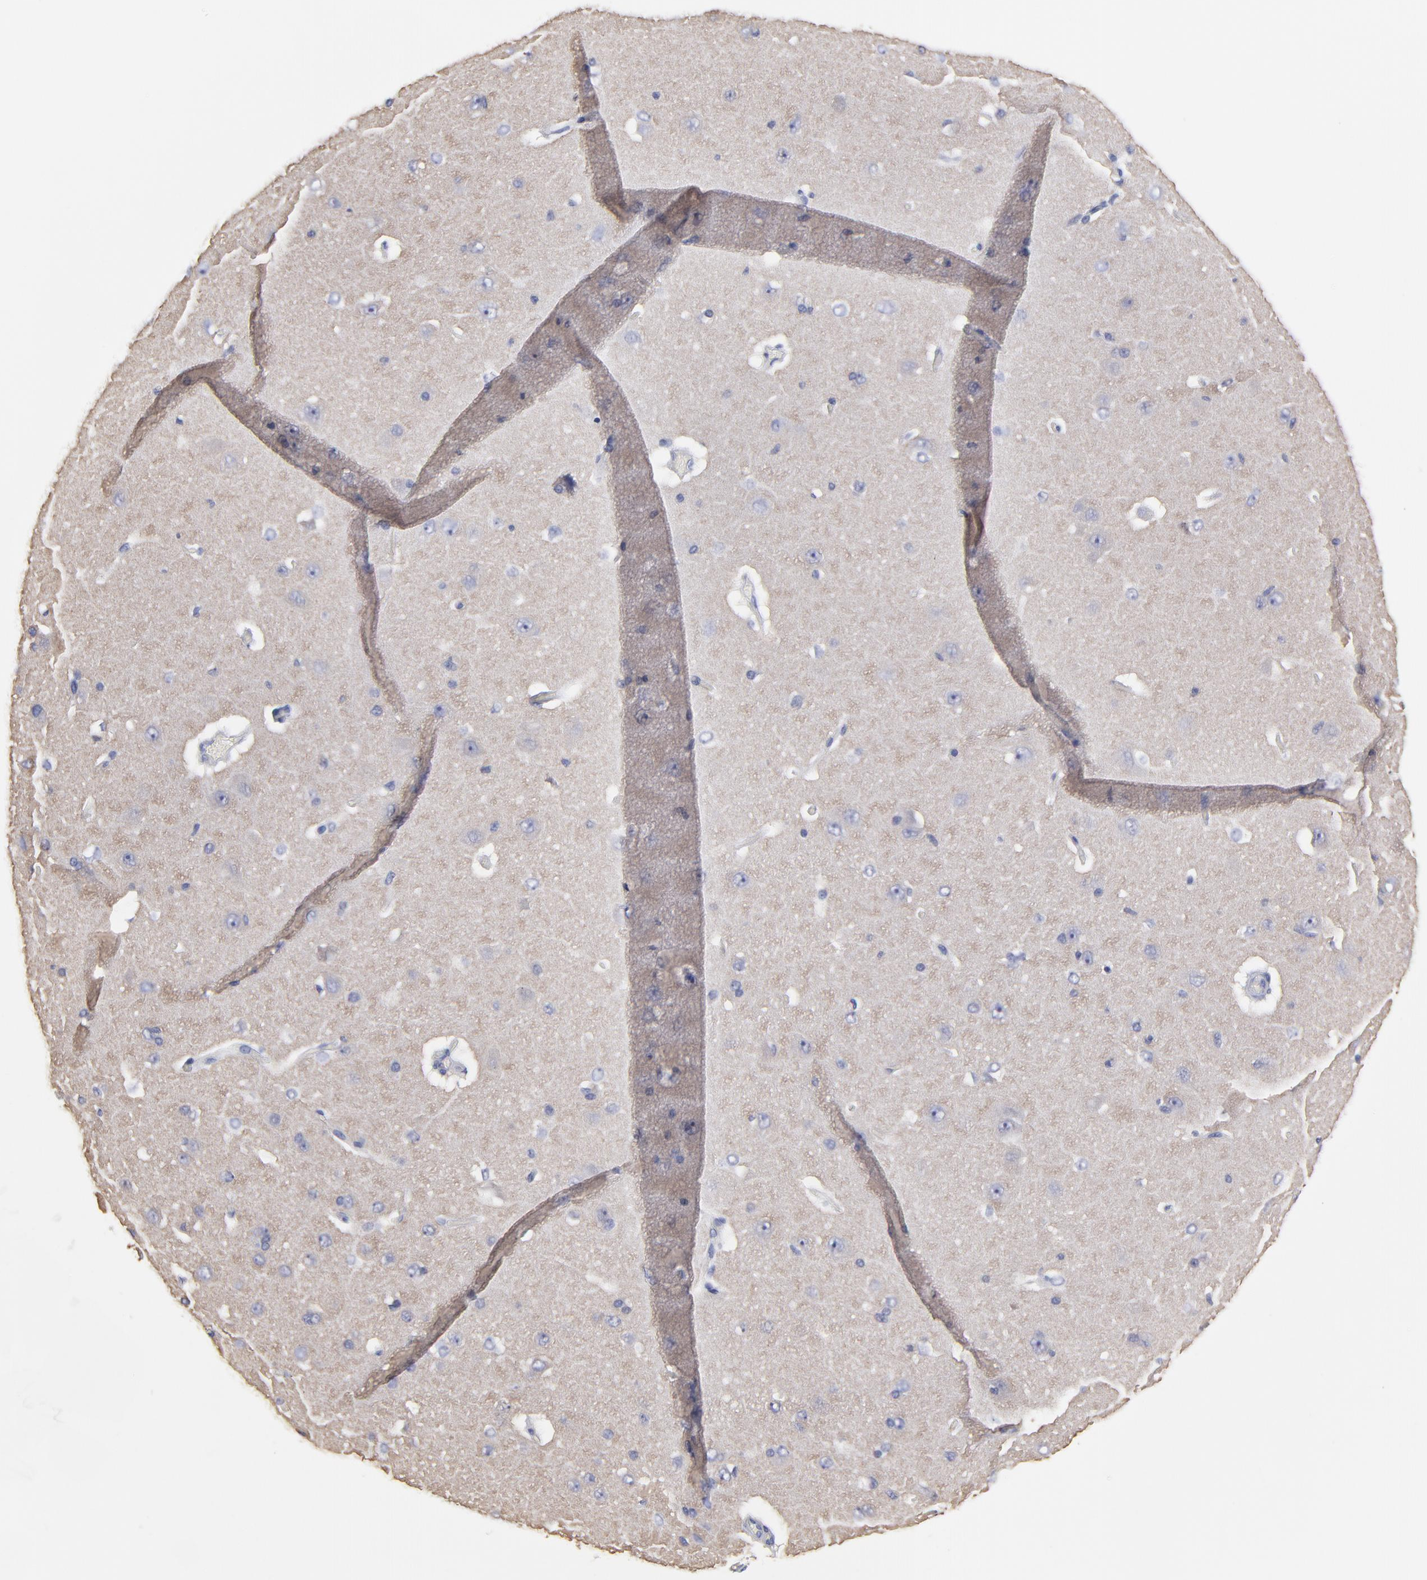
{"staining": {"intensity": "negative", "quantity": "none", "location": "none"}, "tissue": "cerebral cortex", "cell_type": "Endothelial cells", "image_type": "normal", "snomed": [{"axis": "morphology", "description": "Normal tissue, NOS"}, {"axis": "topography", "description": "Cerebral cortex"}], "caption": "This image is of unremarkable cerebral cortex stained with IHC to label a protein in brown with the nuclei are counter-stained blue. There is no positivity in endothelial cells.", "gene": "DUSP9", "patient": {"sex": "female", "age": 45}}